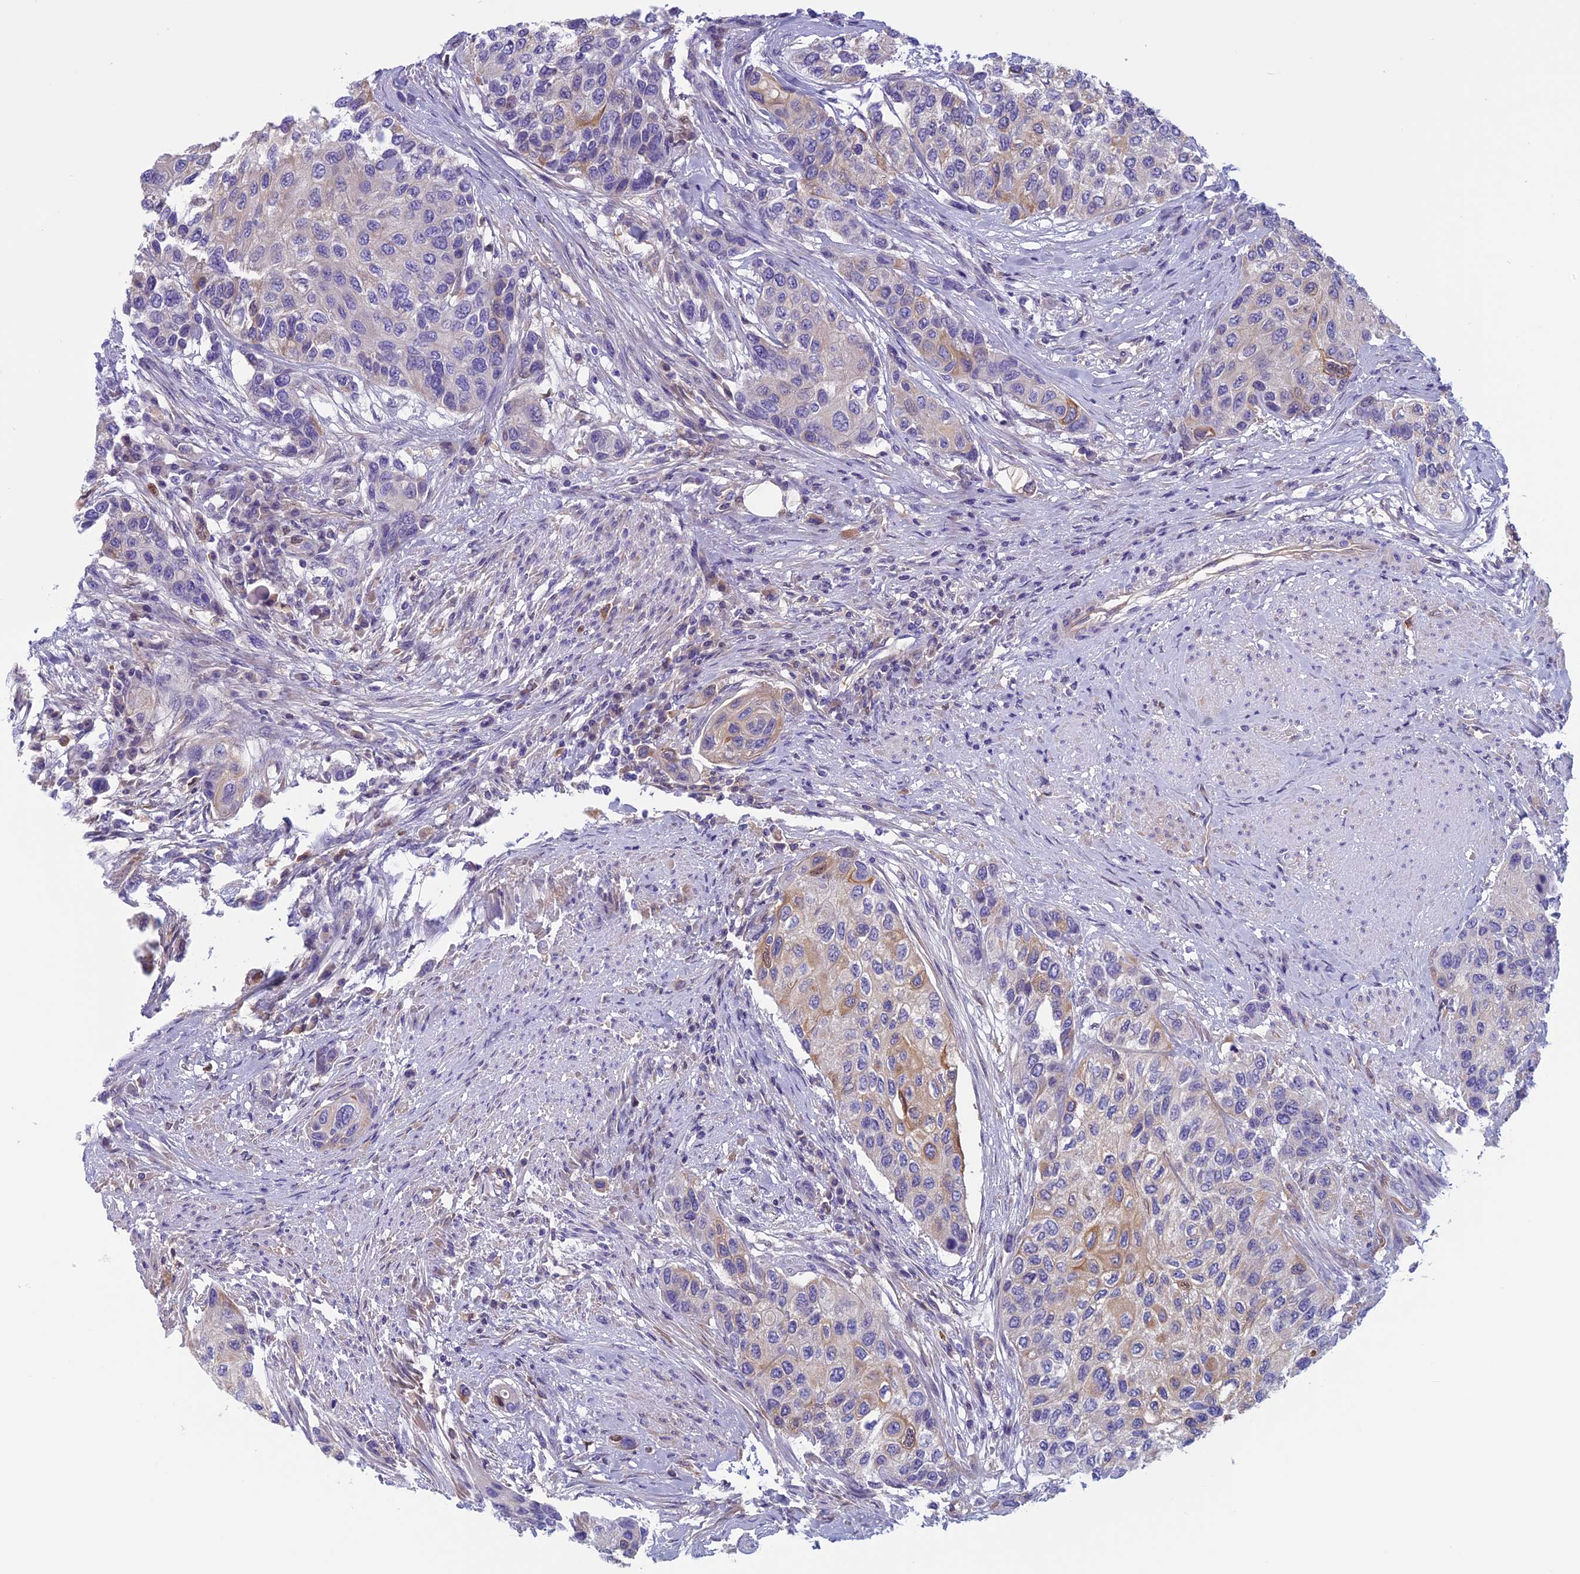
{"staining": {"intensity": "moderate", "quantity": "<25%", "location": "cytoplasmic/membranous"}, "tissue": "urothelial cancer", "cell_type": "Tumor cells", "image_type": "cancer", "snomed": [{"axis": "morphology", "description": "Urothelial carcinoma, High grade"}, {"axis": "topography", "description": "Urinary bladder"}], "caption": "Immunohistochemical staining of urothelial carcinoma (high-grade) shows low levels of moderate cytoplasmic/membranous protein positivity in approximately <25% of tumor cells.", "gene": "ANGPTL2", "patient": {"sex": "female", "age": 56}}